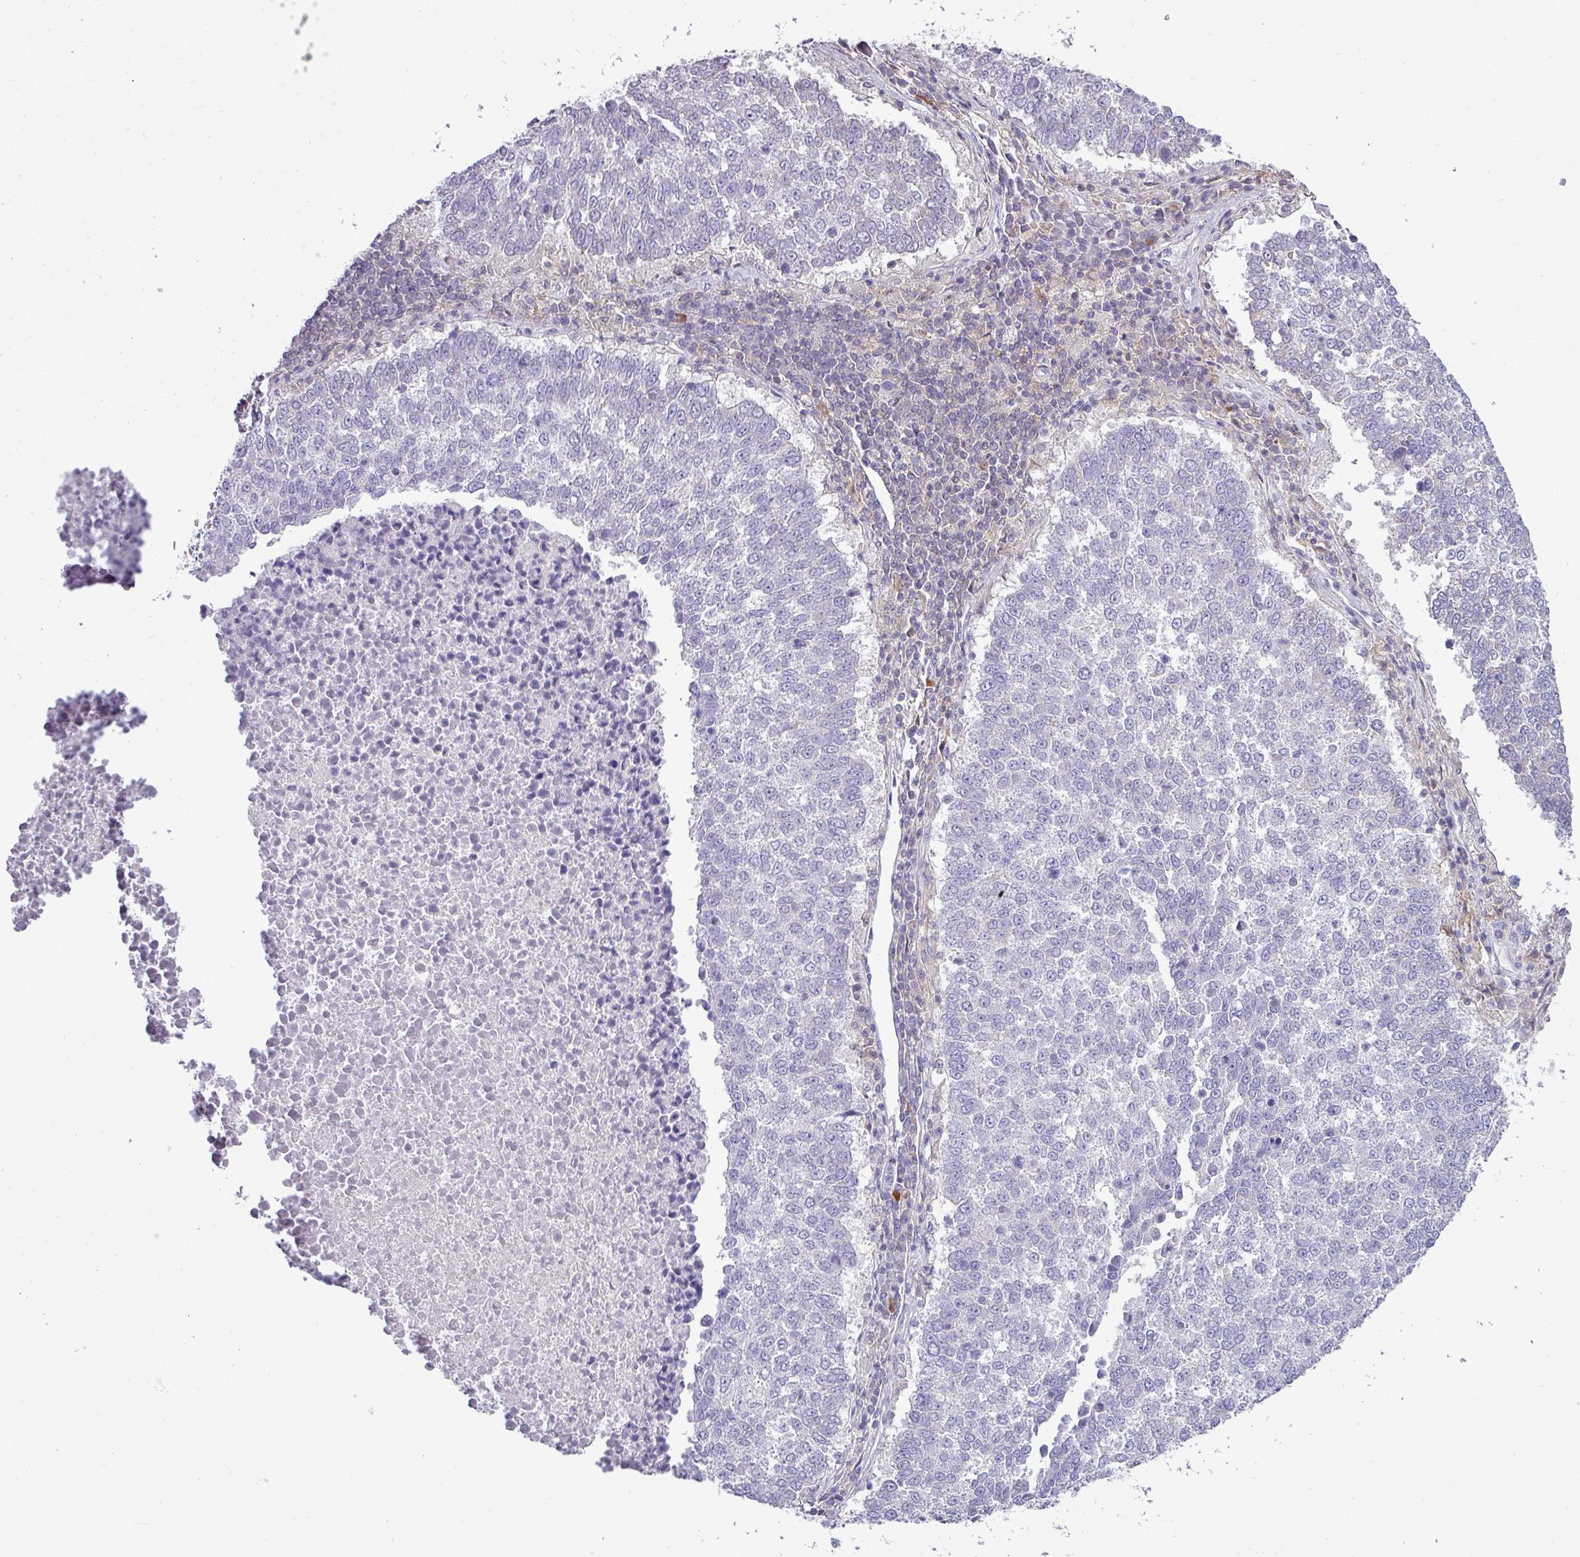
{"staining": {"intensity": "negative", "quantity": "none", "location": "none"}, "tissue": "lung cancer", "cell_type": "Tumor cells", "image_type": "cancer", "snomed": [{"axis": "morphology", "description": "Squamous cell carcinoma, NOS"}, {"axis": "topography", "description": "Lung"}], "caption": "Tumor cells are negative for protein expression in human squamous cell carcinoma (lung). Brightfield microscopy of IHC stained with DAB (3,3'-diaminobenzidine) (brown) and hematoxylin (blue), captured at high magnification.", "gene": "STAT5A", "patient": {"sex": "male", "age": 73}}